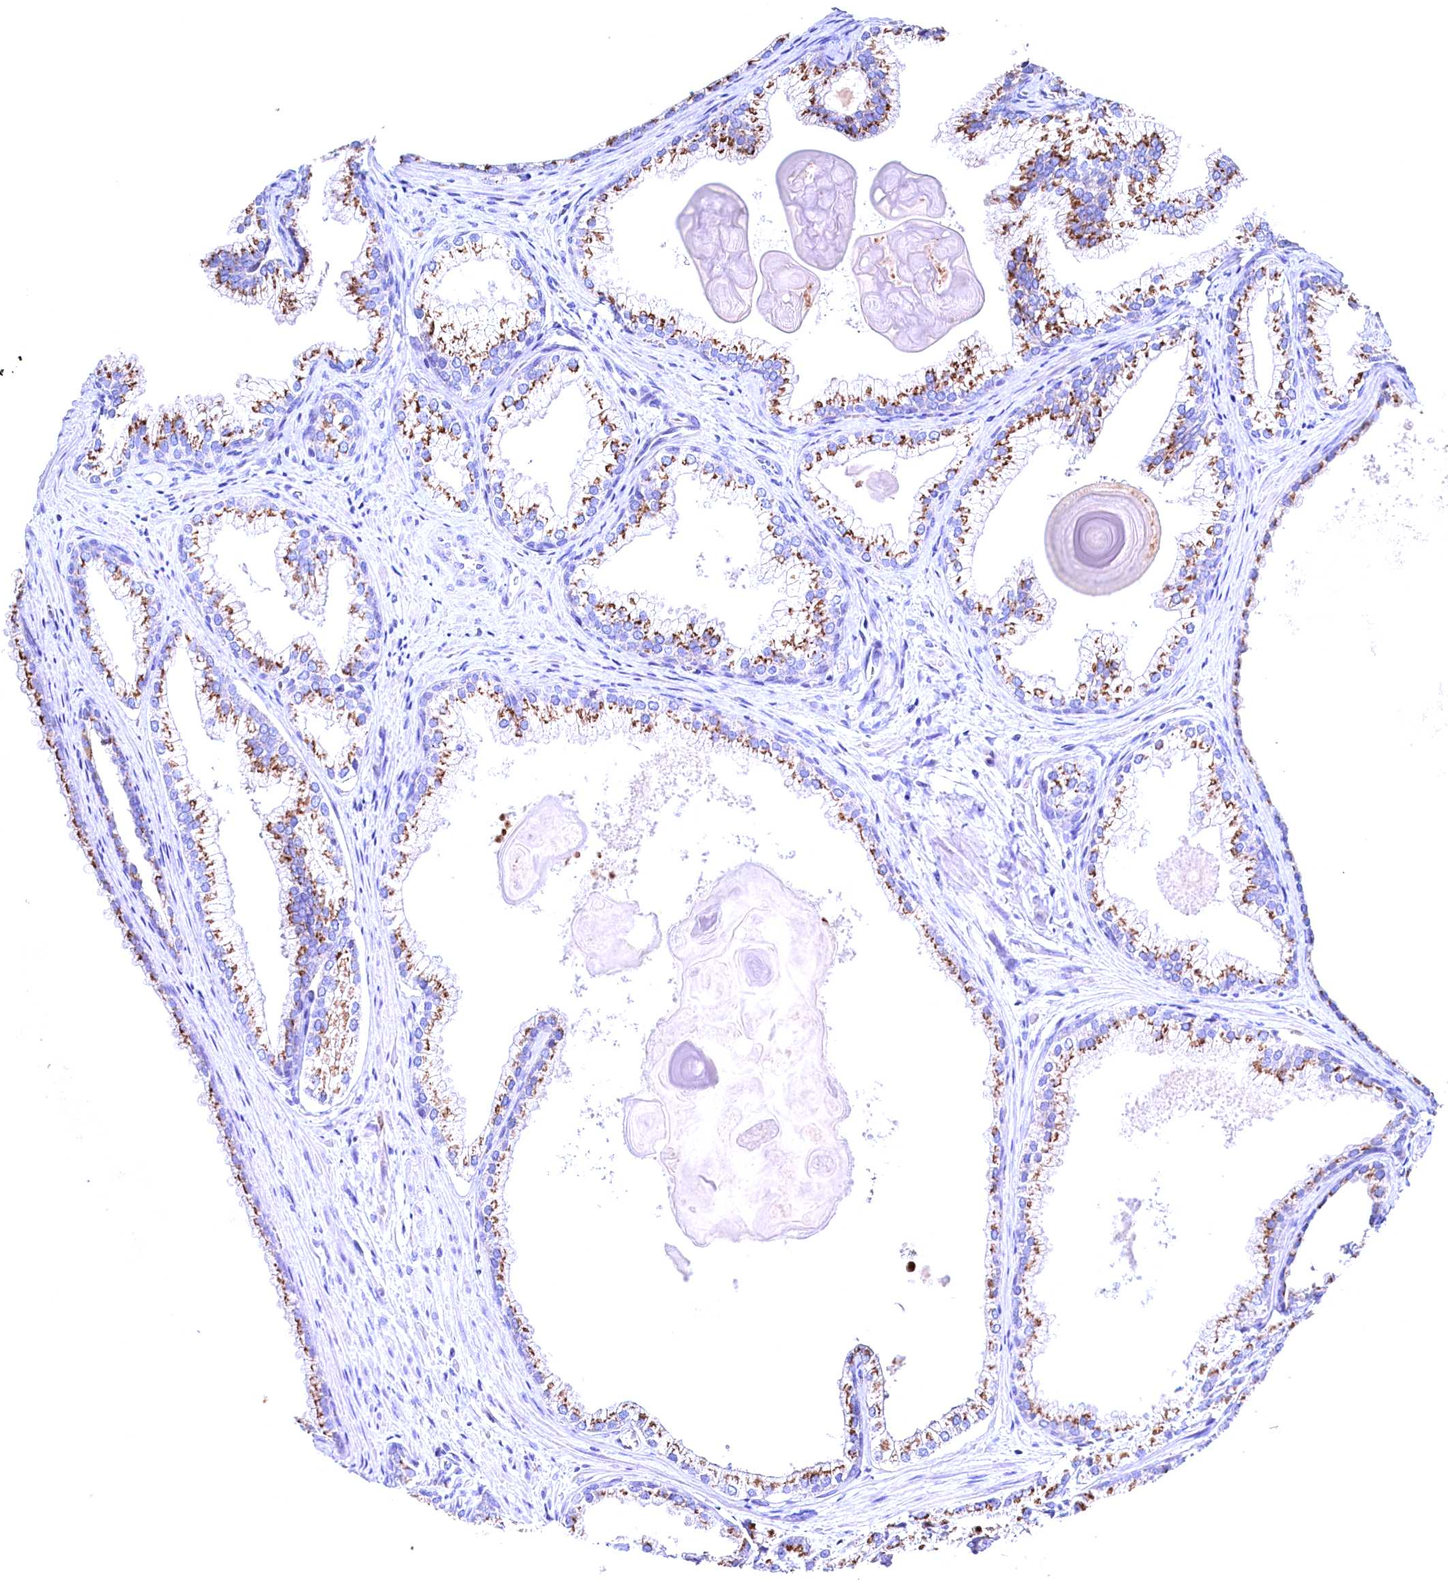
{"staining": {"intensity": "moderate", "quantity": ">75%", "location": "cytoplasmic/membranous"}, "tissue": "prostate cancer", "cell_type": "Tumor cells", "image_type": "cancer", "snomed": [{"axis": "morphology", "description": "Adenocarcinoma, Low grade"}, {"axis": "topography", "description": "Prostate"}], "caption": "This photomicrograph exhibits immunohistochemistry (IHC) staining of human prostate cancer, with medium moderate cytoplasmic/membranous staining in about >75% of tumor cells.", "gene": "GPR108", "patient": {"sex": "male", "age": 54}}